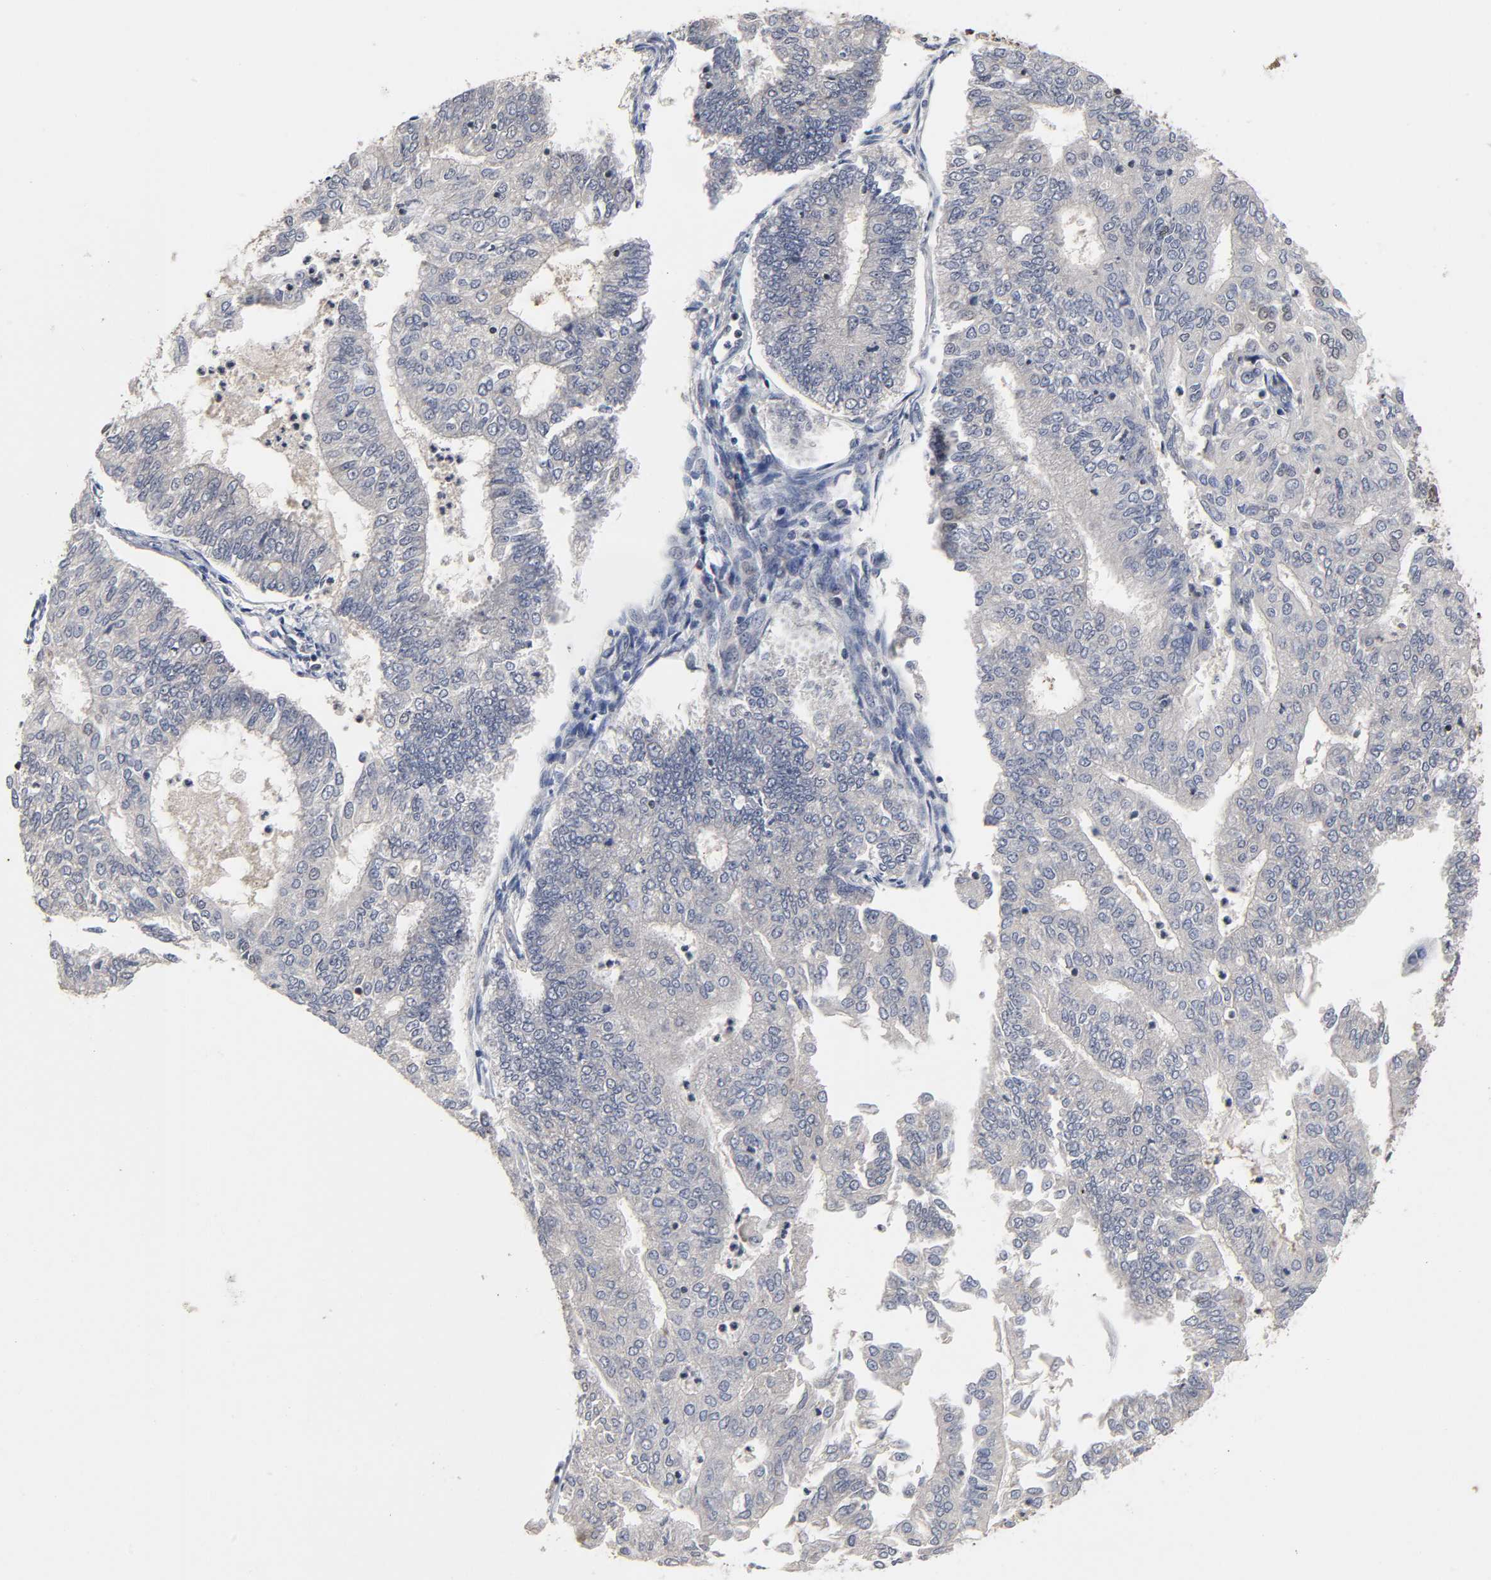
{"staining": {"intensity": "moderate", "quantity": "<25%", "location": "cytoplasmic/membranous,nuclear"}, "tissue": "endometrial cancer", "cell_type": "Tumor cells", "image_type": "cancer", "snomed": [{"axis": "morphology", "description": "Adenocarcinoma, NOS"}, {"axis": "topography", "description": "Endometrium"}], "caption": "Endometrial adenocarcinoma was stained to show a protein in brown. There is low levels of moderate cytoplasmic/membranous and nuclear staining in about <25% of tumor cells.", "gene": "CPN2", "patient": {"sex": "female", "age": 59}}